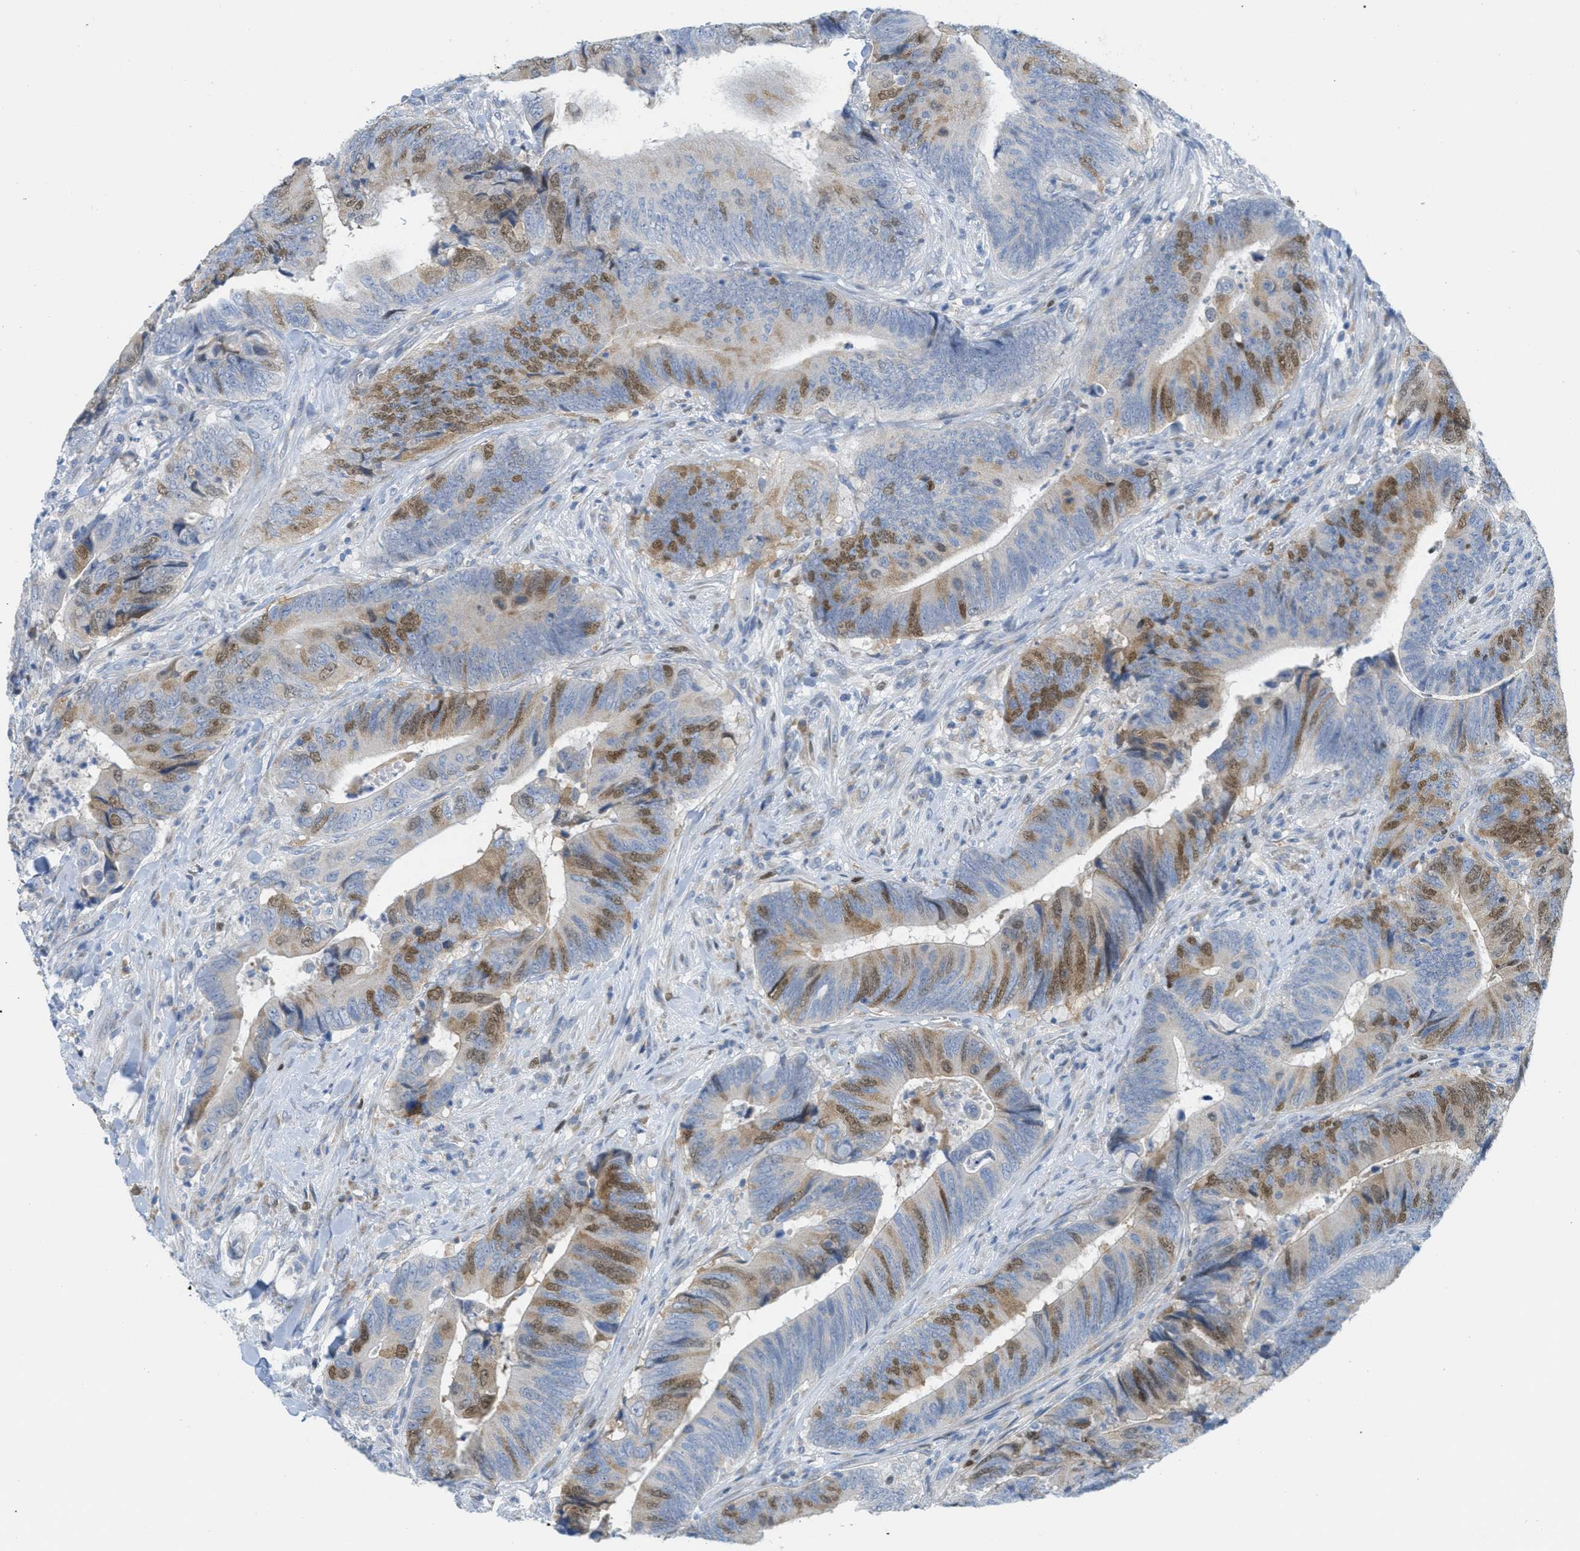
{"staining": {"intensity": "moderate", "quantity": "25%-75%", "location": "cytoplasmic/membranous,nuclear"}, "tissue": "colorectal cancer", "cell_type": "Tumor cells", "image_type": "cancer", "snomed": [{"axis": "morphology", "description": "Normal tissue, NOS"}, {"axis": "morphology", "description": "Adenocarcinoma, NOS"}, {"axis": "topography", "description": "Colon"}], "caption": "Colorectal adenocarcinoma stained with a brown dye exhibits moderate cytoplasmic/membranous and nuclear positive expression in about 25%-75% of tumor cells.", "gene": "ORC6", "patient": {"sex": "male", "age": 56}}